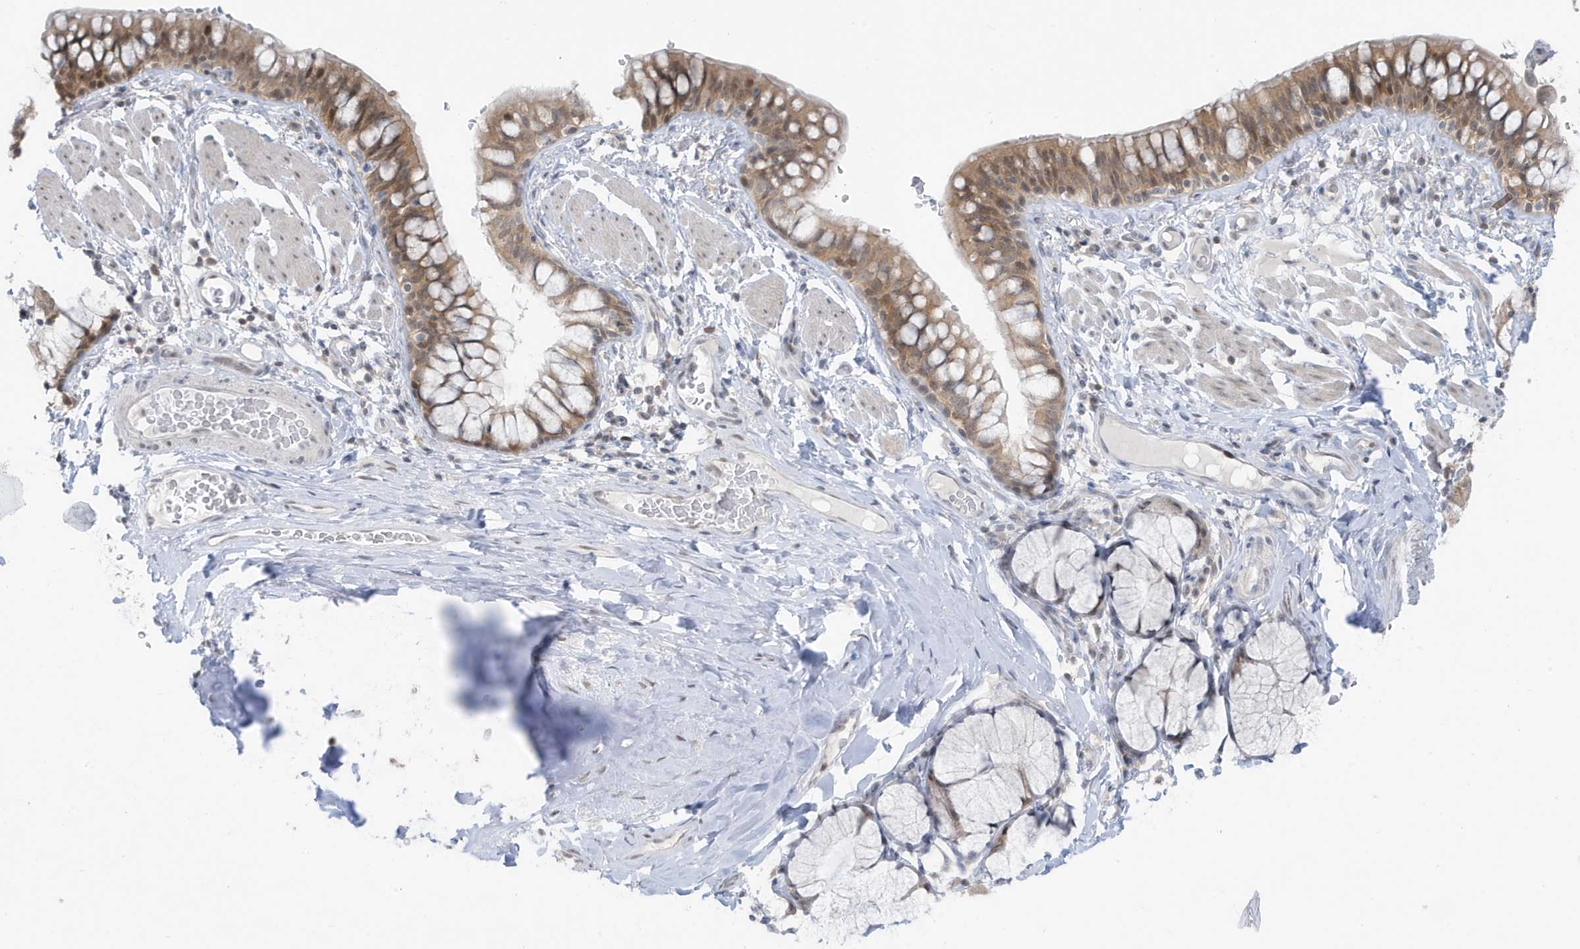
{"staining": {"intensity": "moderate", "quantity": "25%-75%", "location": "cytoplasmic/membranous,nuclear"}, "tissue": "bronchus", "cell_type": "Respiratory epithelial cells", "image_type": "normal", "snomed": [{"axis": "morphology", "description": "Normal tissue, NOS"}, {"axis": "topography", "description": "Cartilage tissue"}, {"axis": "topography", "description": "Bronchus"}], "caption": "Brown immunohistochemical staining in unremarkable human bronchus reveals moderate cytoplasmic/membranous,nuclear expression in approximately 25%-75% of respiratory epithelial cells.", "gene": "OGA", "patient": {"sex": "female", "age": 36}}